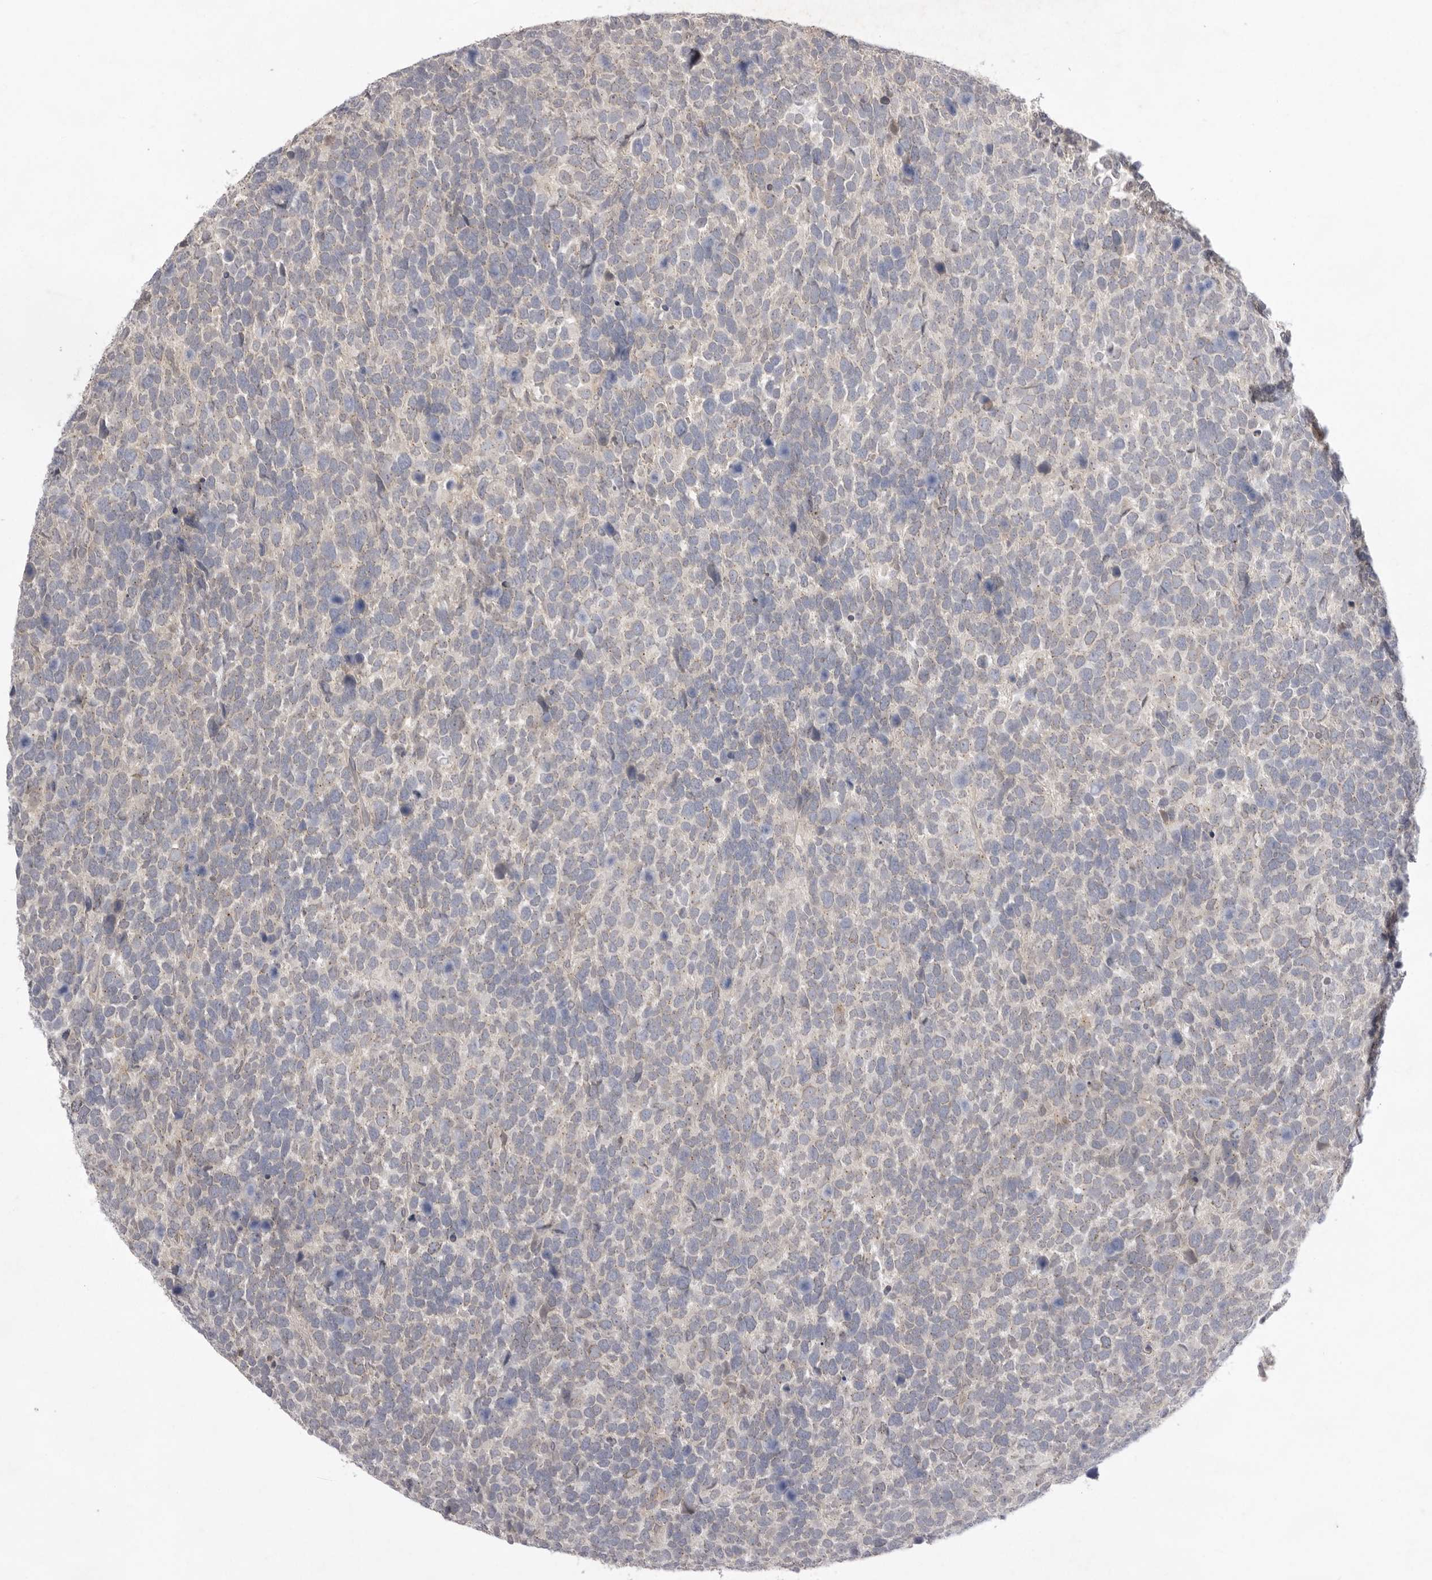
{"staining": {"intensity": "negative", "quantity": "none", "location": "none"}, "tissue": "urothelial cancer", "cell_type": "Tumor cells", "image_type": "cancer", "snomed": [{"axis": "morphology", "description": "Urothelial carcinoma, High grade"}, {"axis": "topography", "description": "Urinary bladder"}], "caption": "Immunohistochemistry image of urothelial cancer stained for a protein (brown), which exhibits no positivity in tumor cells. (DAB immunohistochemistry with hematoxylin counter stain).", "gene": "TLR3", "patient": {"sex": "female", "age": 82}}